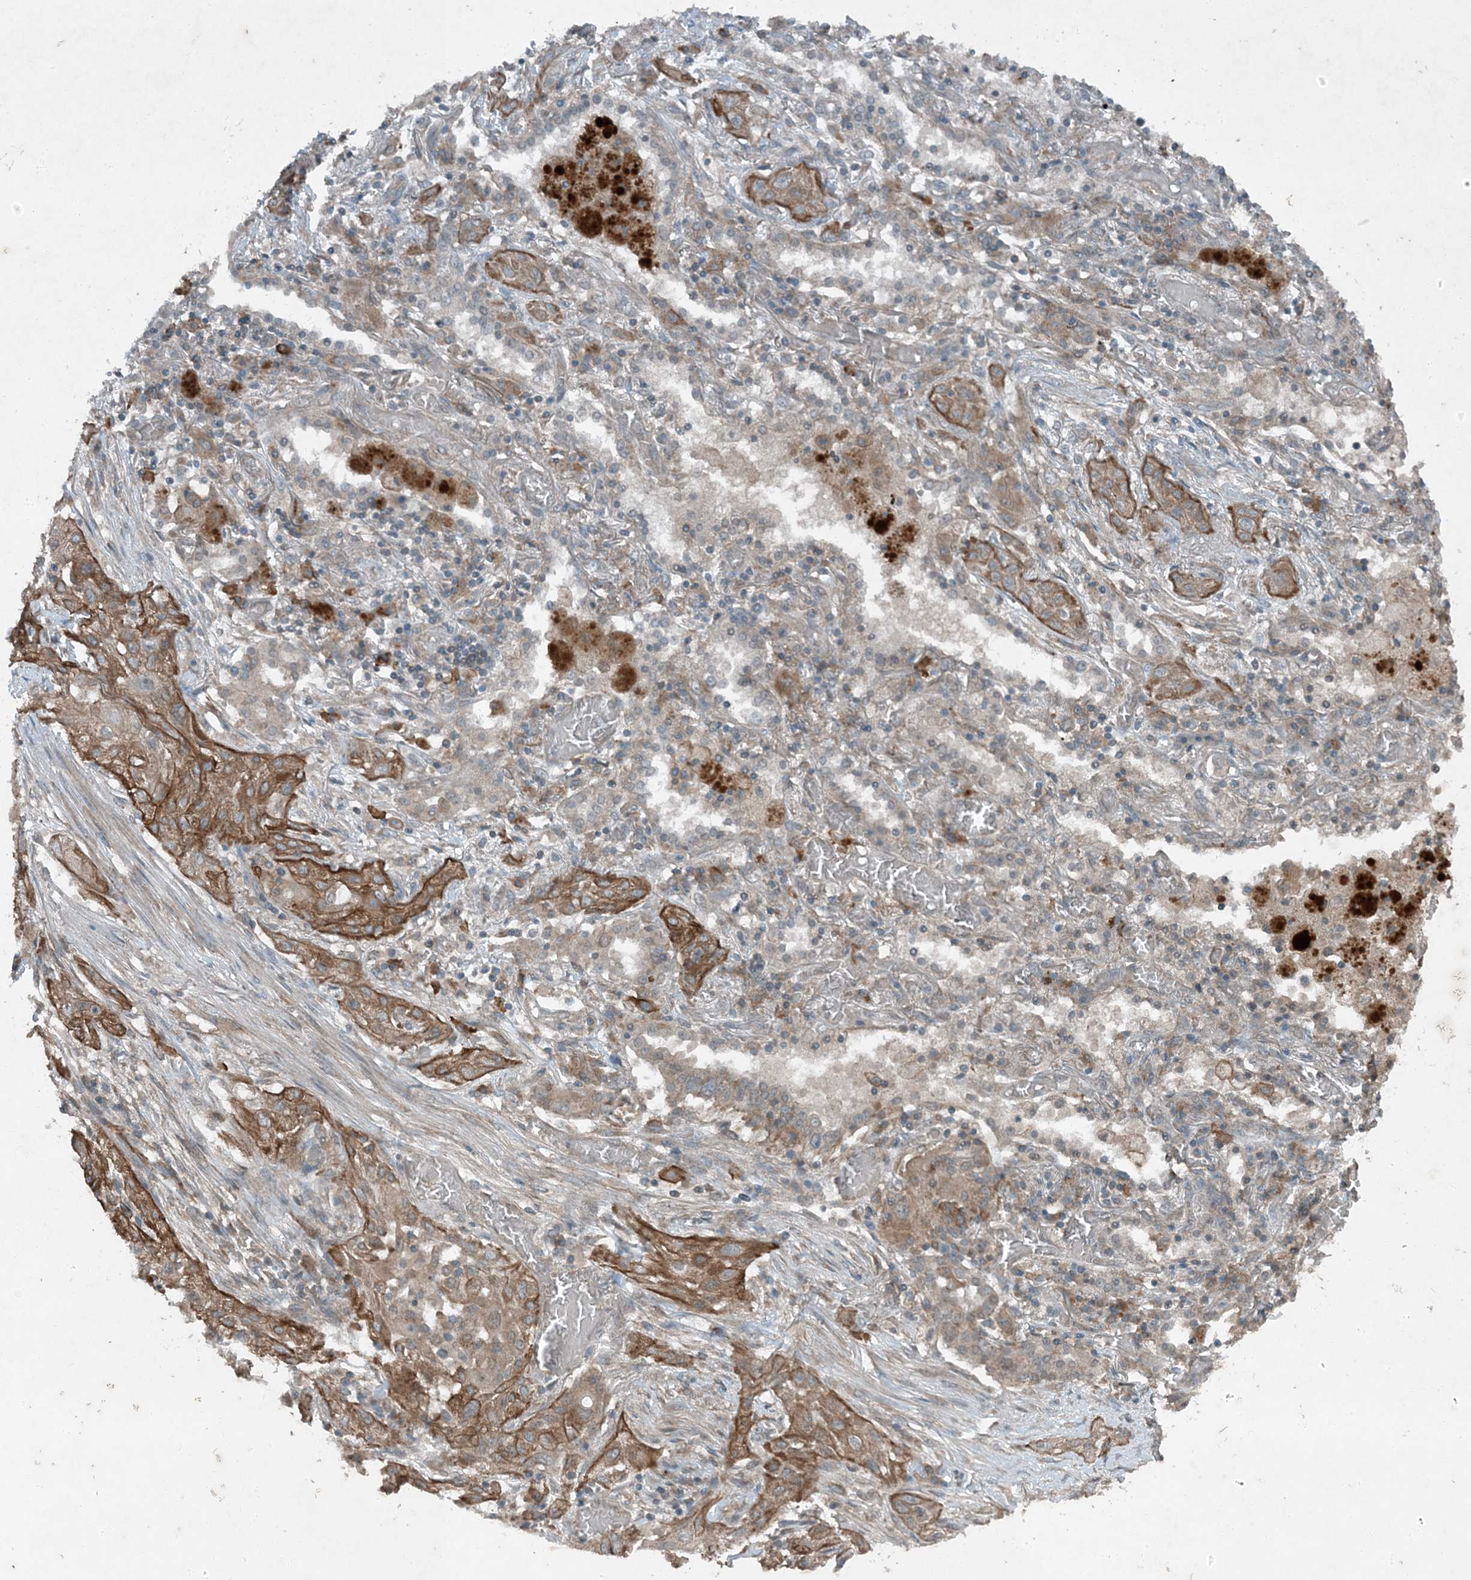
{"staining": {"intensity": "moderate", "quantity": "25%-75%", "location": "cytoplasmic/membranous"}, "tissue": "lung cancer", "cell_type": "Tumor cells", "image_type": "cancer", "snomed": [{"axis": "morphology", "description": "Squamous cell carcinoma, NOS"}, {"axis": "topography", "description": "Lung"}], "caption": "Lung squamous cell carcinoma stained for a protein (brown) exhibits moderate cytoplasmic/membranous positive expression in approximately 25%-75% of tumor cells.", "gene": "MDN1", "patient": {"sex": "female", "age": 47}}